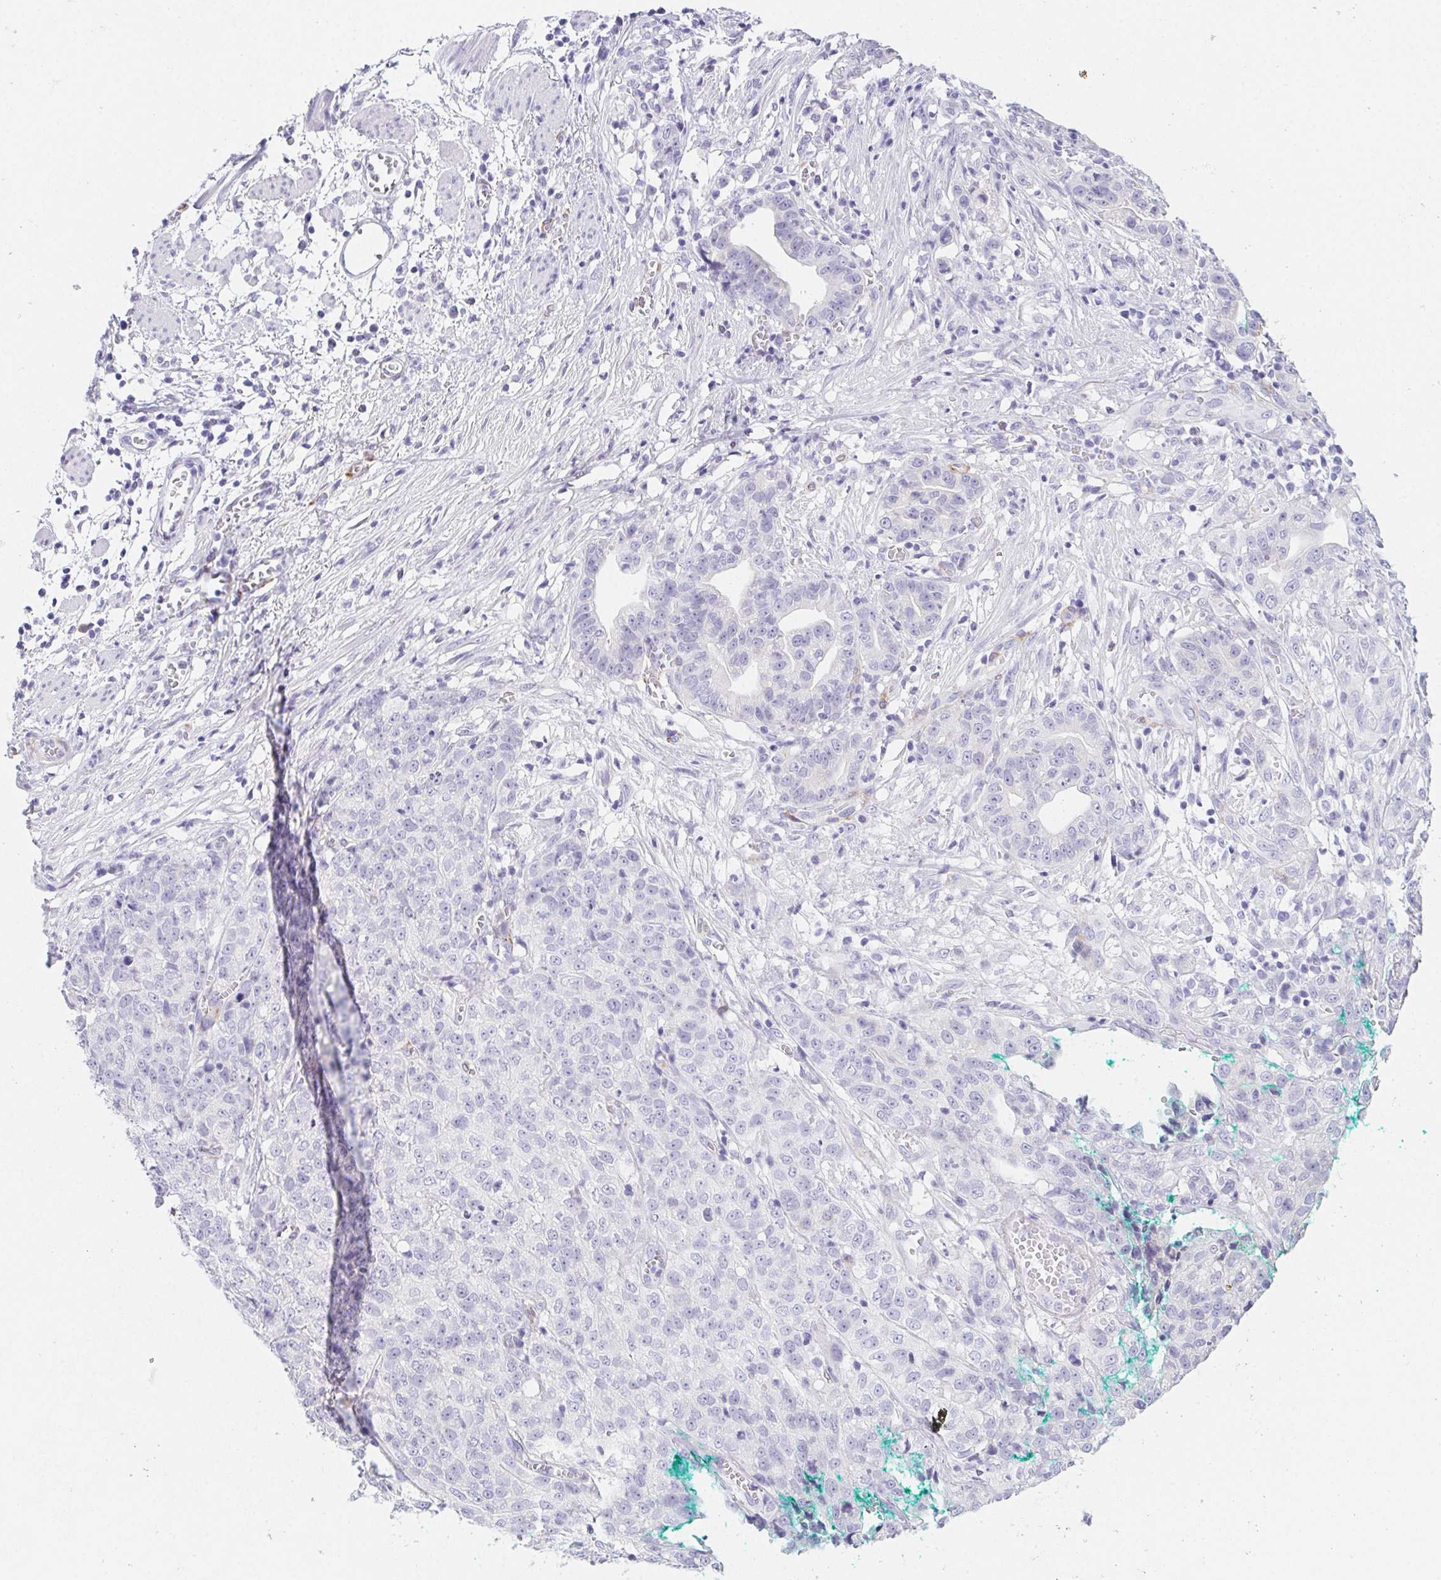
{"staining": {"intensity": "negative", "quantity": "none", "location": "none"}, "tissue": "stomach cancer", "cell_type": "Tumor cells", "image_type": "cancer", "snomed": [{"axis": "morphology", "description": "Adenocarcinoma, NOS"}, {"axis": "topography", "description": "Stomach, upper"}], "caption": "This image is of adenocarcinoma (stomach) stained with immunohistochemistry to label a protein in brown with the nuclei are counter-stained blue. There is no positivity in tumor cells.", "gene": "HRC", "patient": {"sex": "female", "age": 67}}